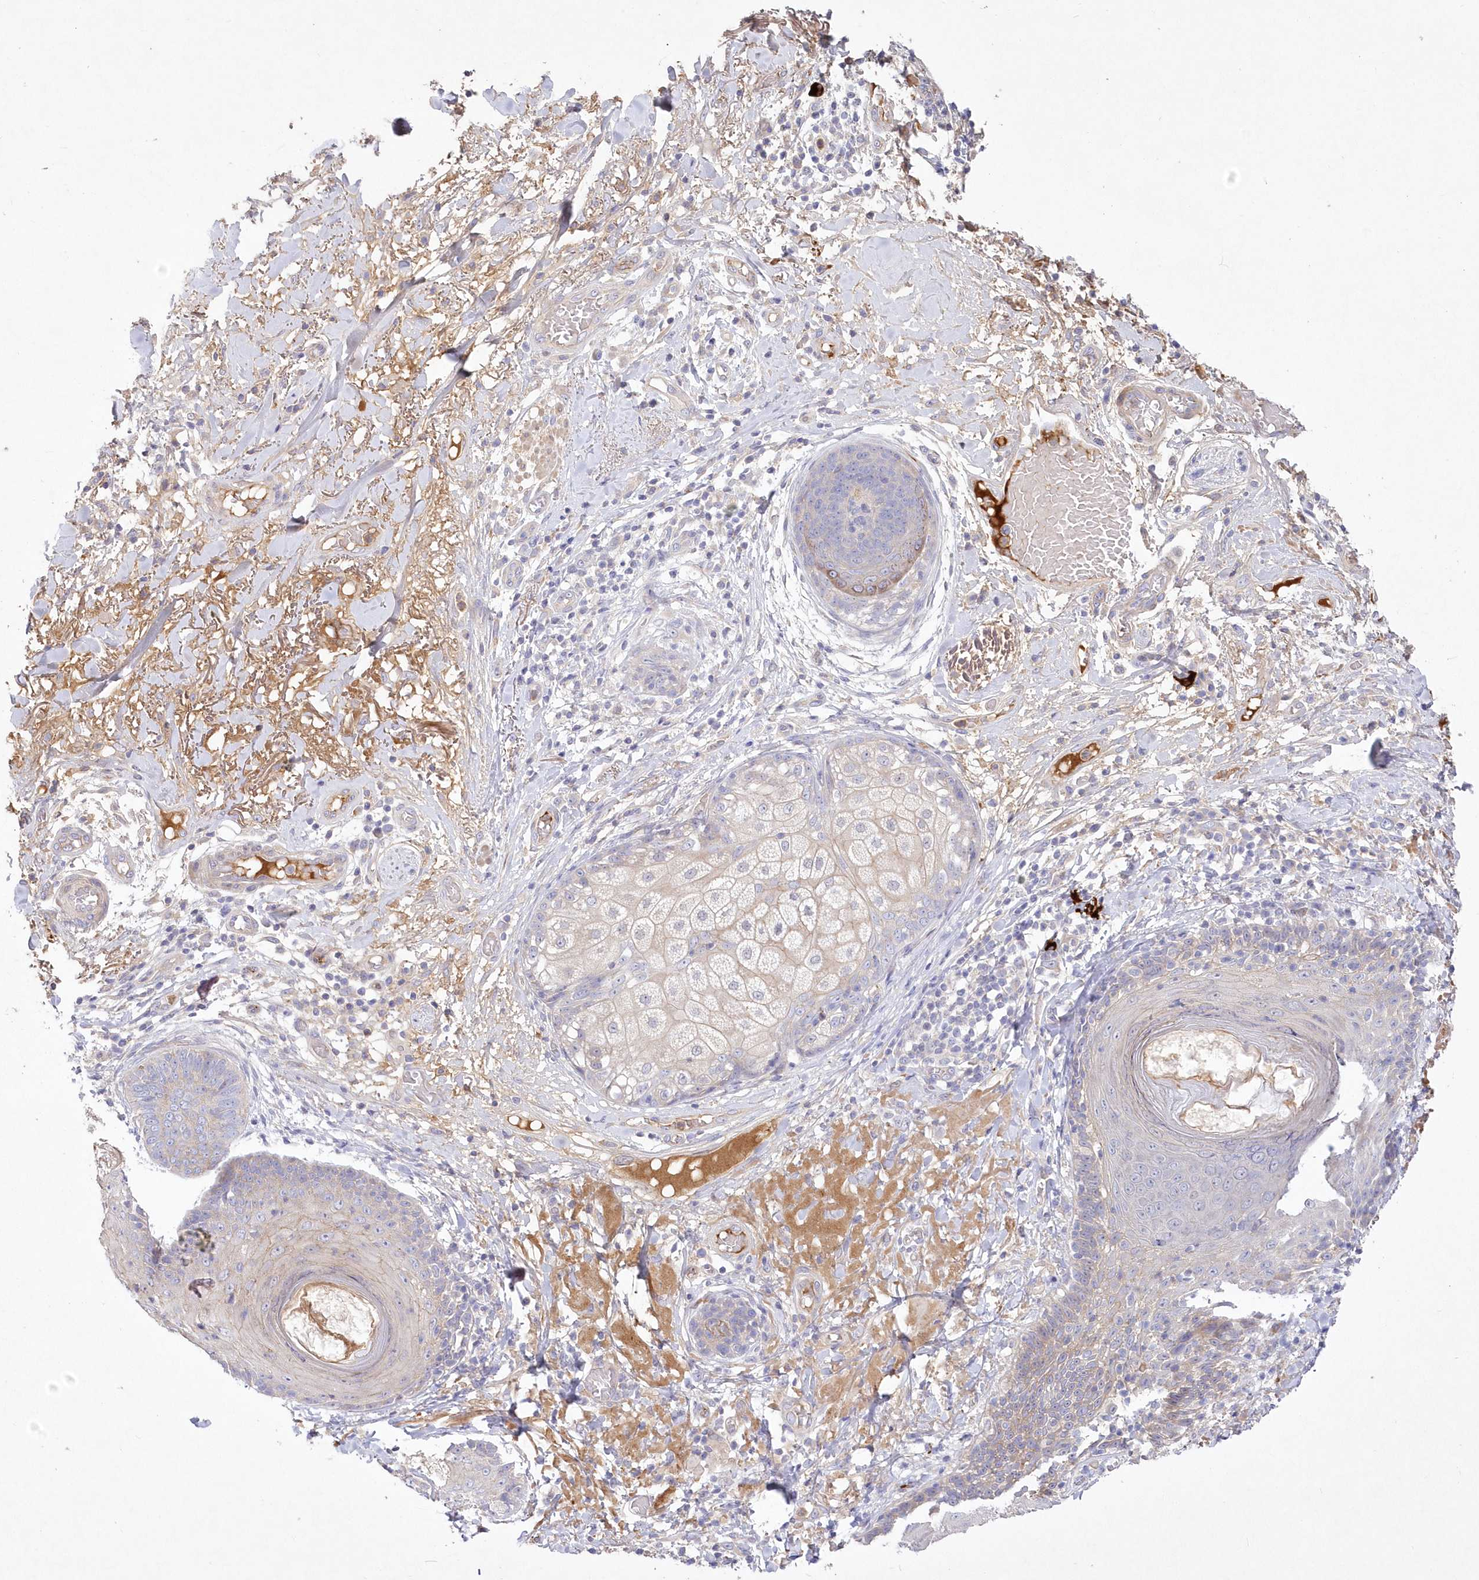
{"staining": {"intensity": "negative", "quantity": "none", "location": "none"}, "tissue": "skin cancer", "cell_type": "Tumor cells", "image_type": "cancer", "snomed": [{"axis": "morphology", "description": "Squamous cell carcinoma, NOS"}, {"axis": "topography", "description": "Skin"}], "caption": "This is an IHC image of skin squamous cell carcinoma. There is no expression in tumor cells.", "gene": "WBP1L", "patient": {"sex": "female", "age": 88}}